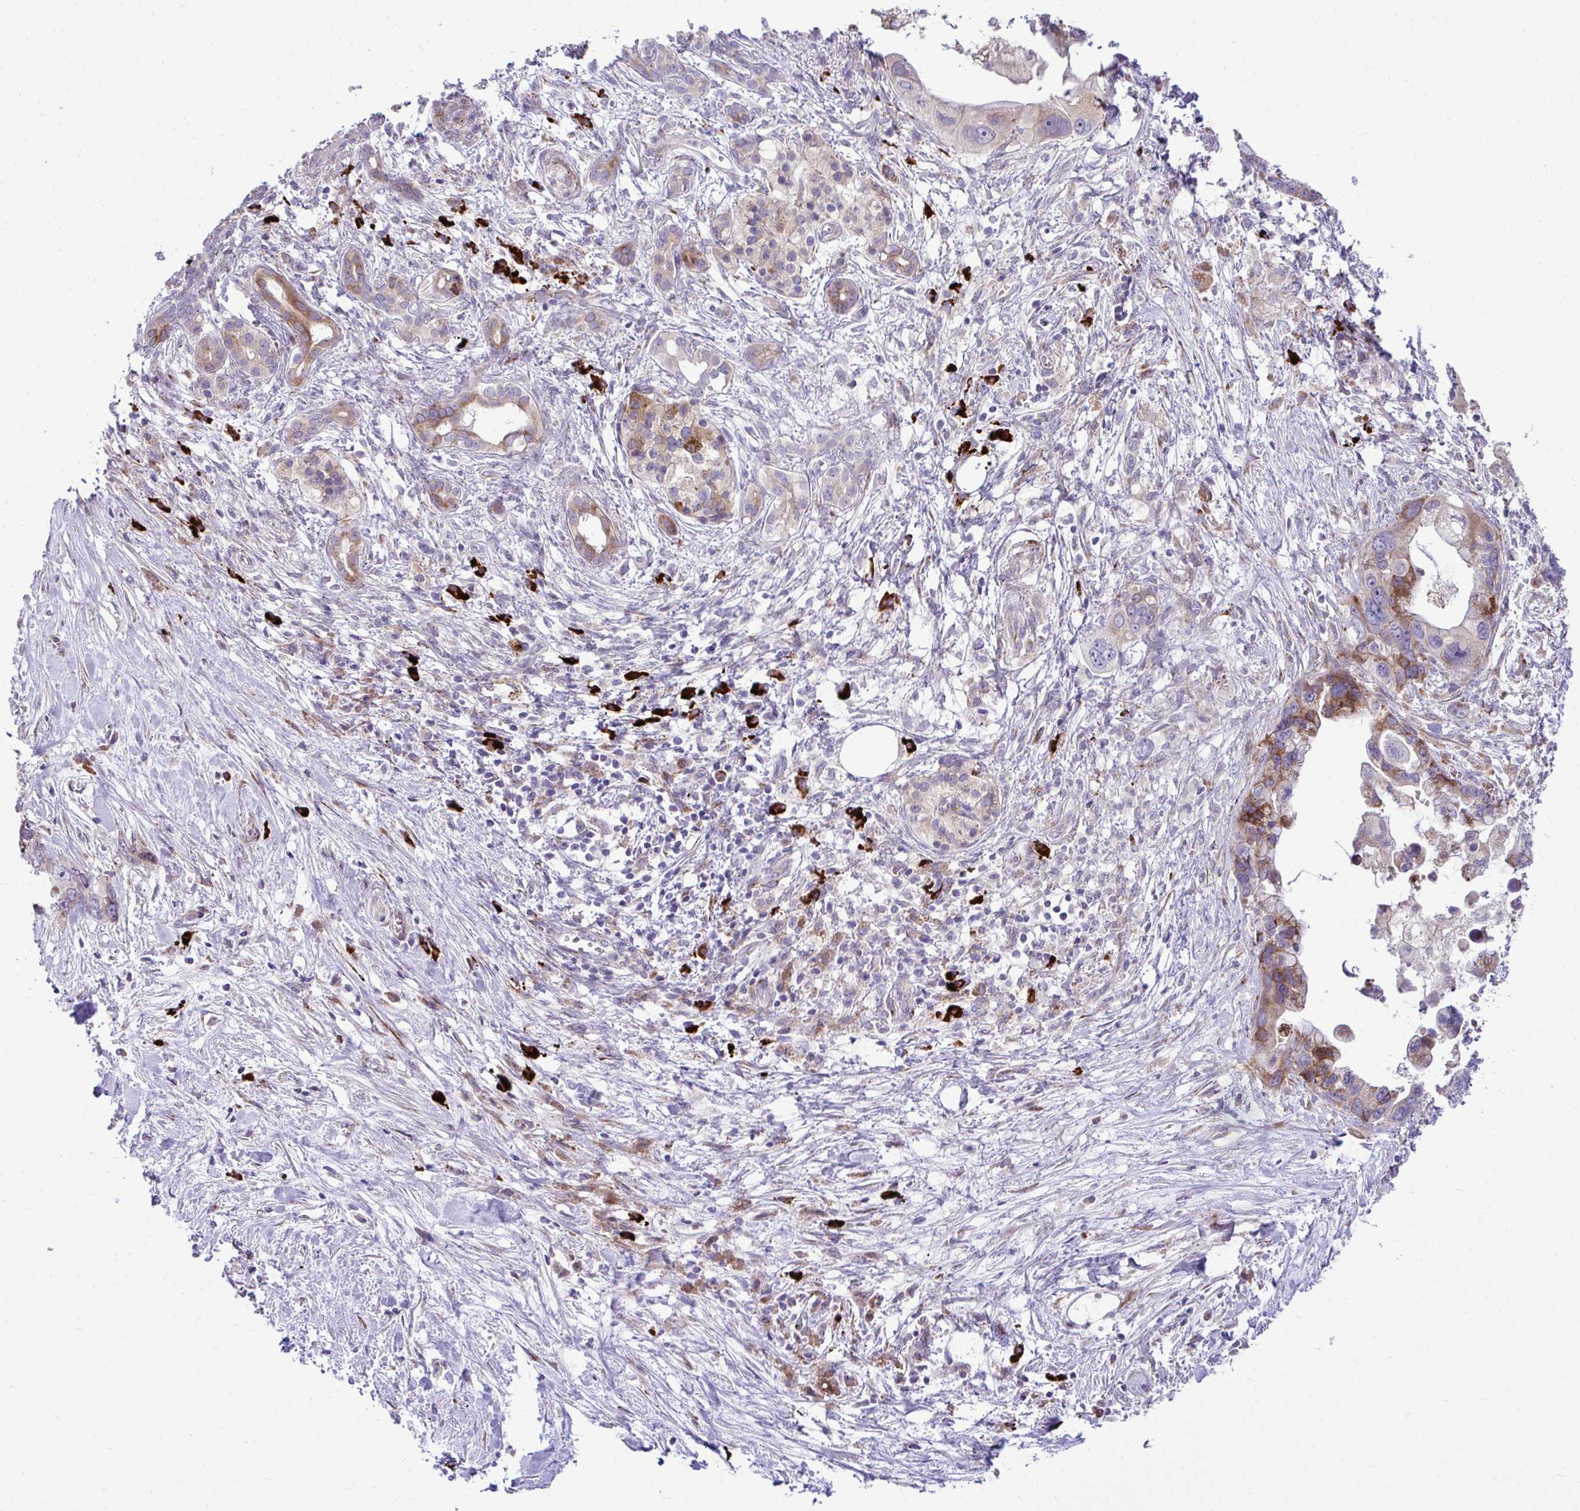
{"staining": {"intensity": "moderate", "quantity": ">75%", "location": "cytoplasmic/membranous"}, "tissue": "pancreatic cancer", "cell_type": "Tumor cells", "image_type": "cancer", "snomed": [{"axis": "morphology", "description": "Adenocarcinoma, NOS"}, {"axis": "topography", "description": "Pancreas"}], "caption": "Protein staining of pancreatic cancer tissue displays moderate cytoplasmic/membranous expression in about >75% of tumor cells.", "gene": "LIMS1", "patient": {"sex": "female", "age": 83}}